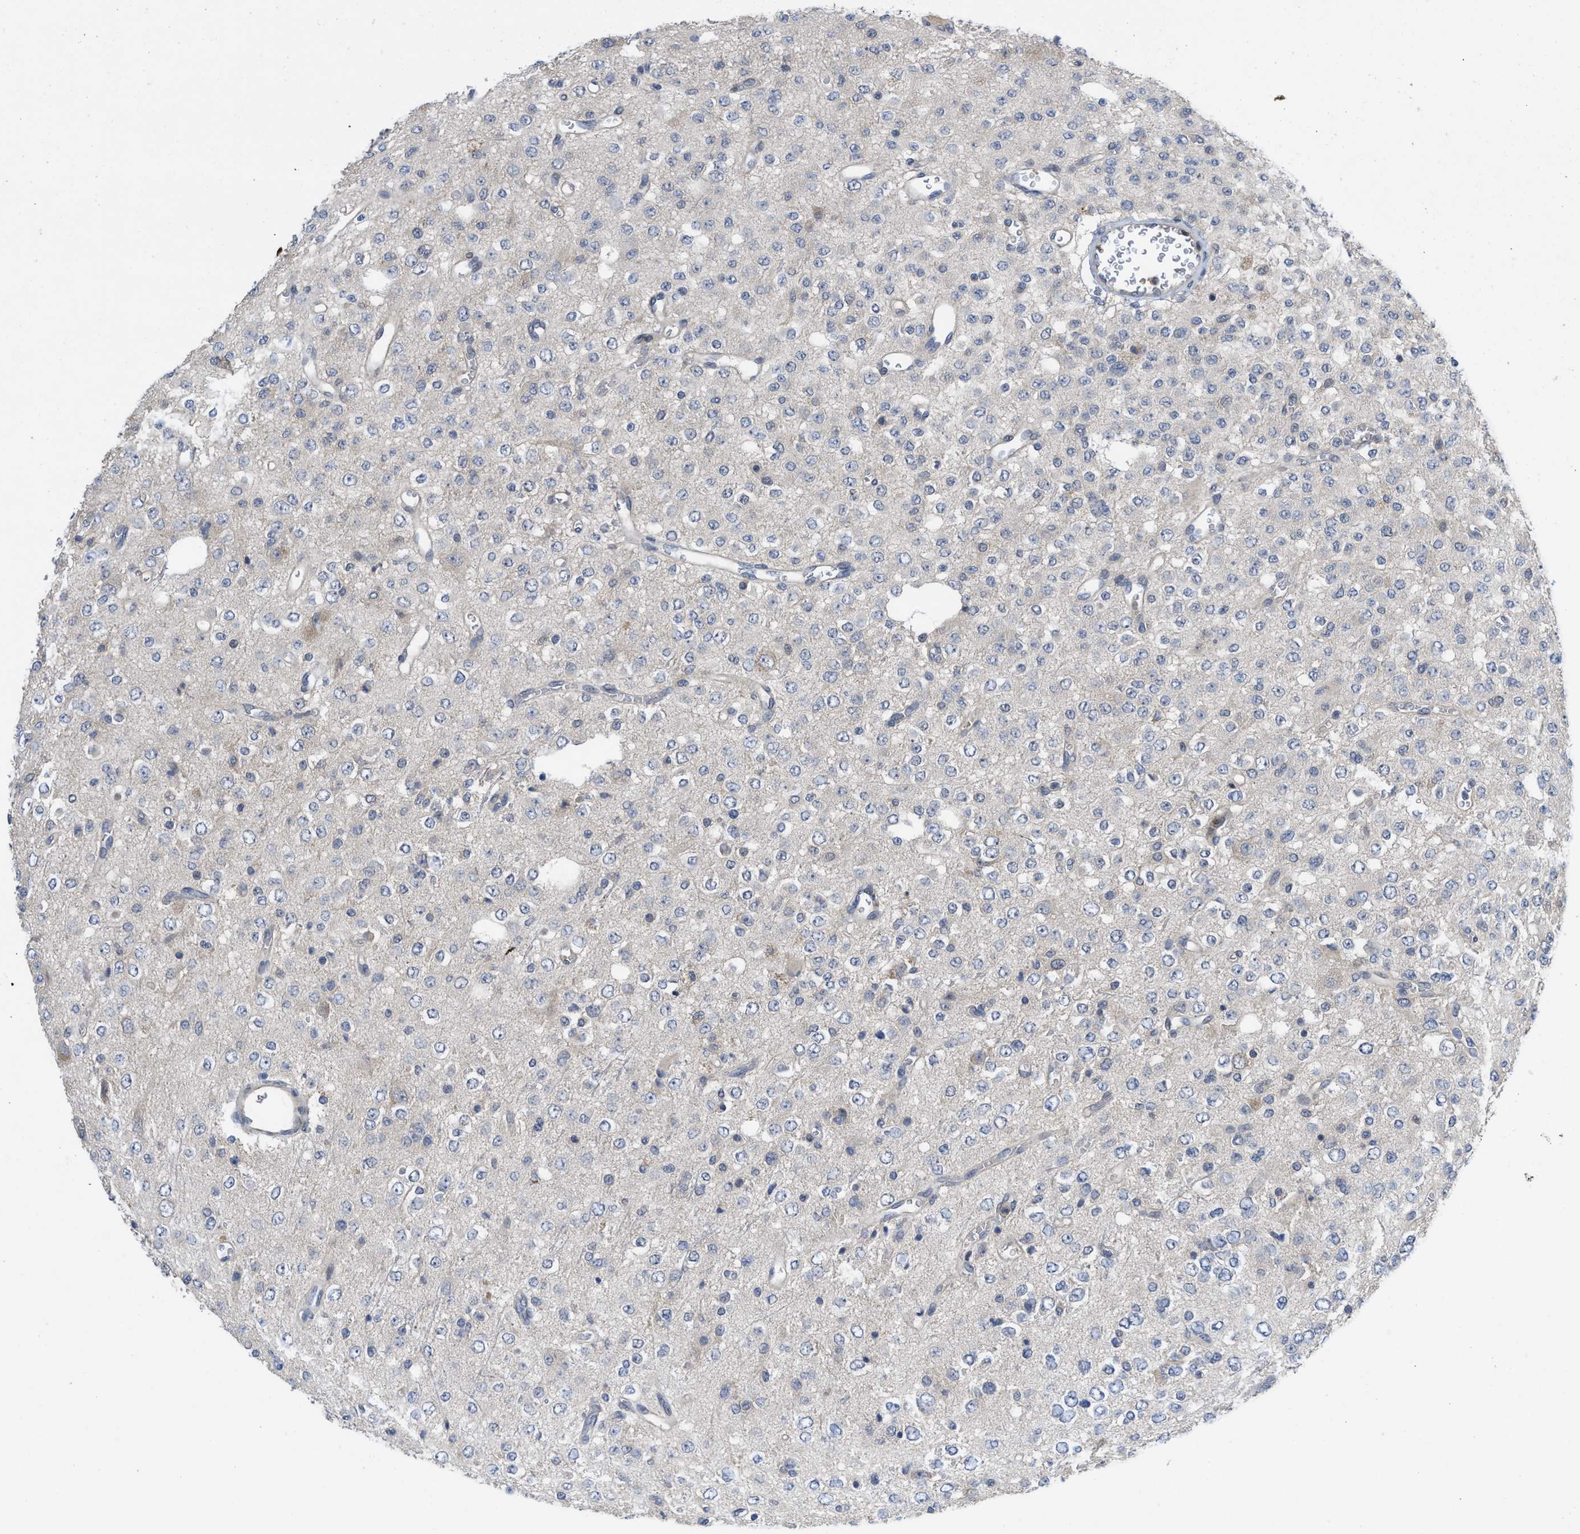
{"staining": {"intensity": "negative", "quantity": "none", "location": "none"}, "tissue": "glioma", "cell_type": "Tumor cells", "image_type": "cancer", "snomed": [{"axis": "morphology", "description": "Glioma, malignant, Low grade"}, {"axis": "topography", "description": "Brain"}], "caption": "A high-resolution micrograph shows immunohistochemistry (IHC) staining of malignant glioma (low-grade), which reveals no significant positivity in tumor cells.", "gene": "LDAF1", "patient": {"sex": "male", "age": 38}}